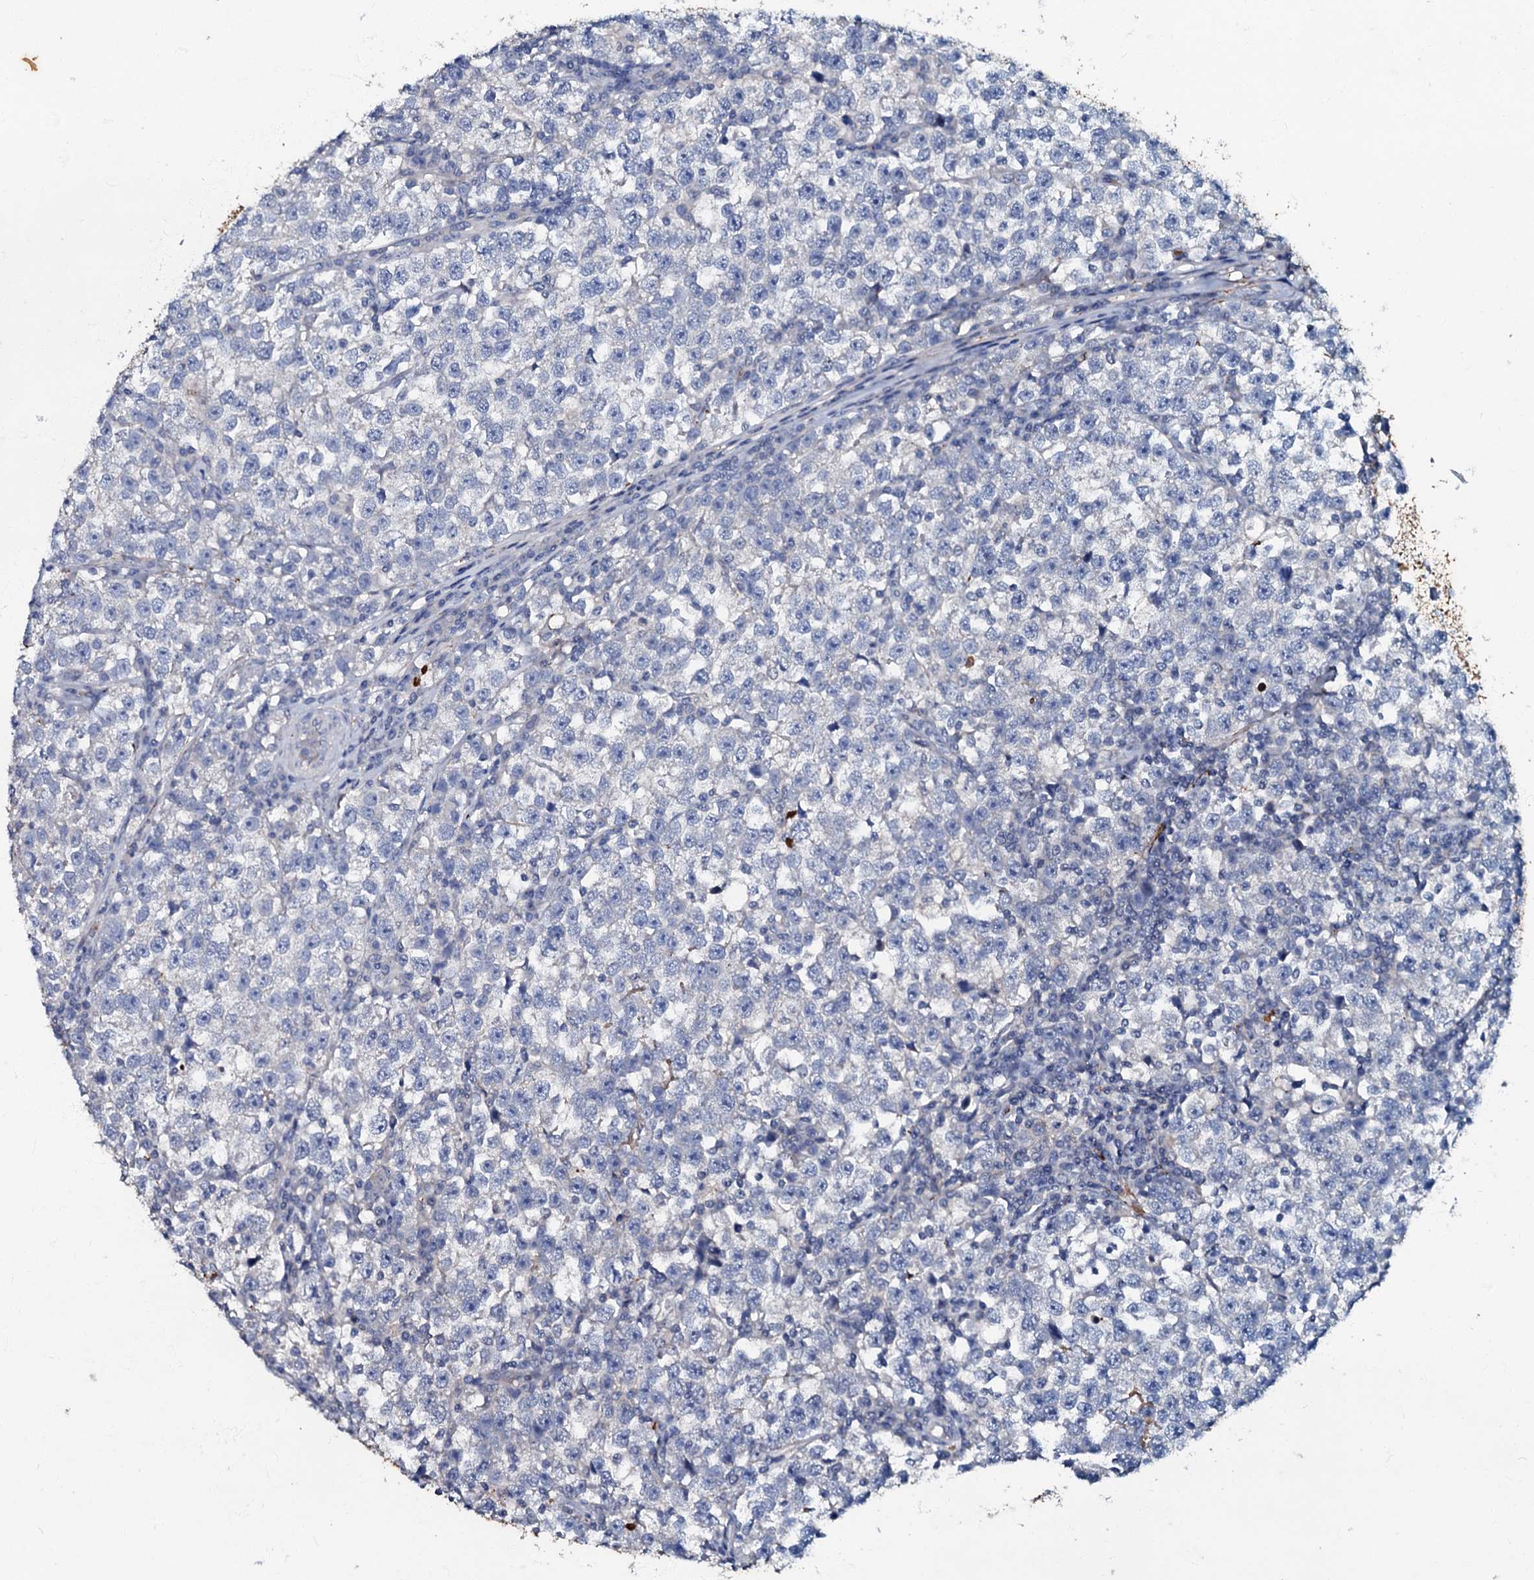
{"staining": {"intensity": "negative", "quantity": "none", "location": "none"}, "tissue": "testis cancer", "cell_type": "Tumor cells", "image_type": "cancer", "snomed": [{"axis": "morphology", "description": "Normal tissue, NOS"}, {"axis": "morphology", "description": "Seminoma, NOS"}, {"axis": "topography", "description": "Testis"}], "caption": "An image of human testis cancer (seminoma) is negative for staining in tumor cells. (Immunohistochemistry (ihc), brightfield microscopy, high magnification).", "gene": "MANSC4", "patient": {"sex": "male", "age": 43}}